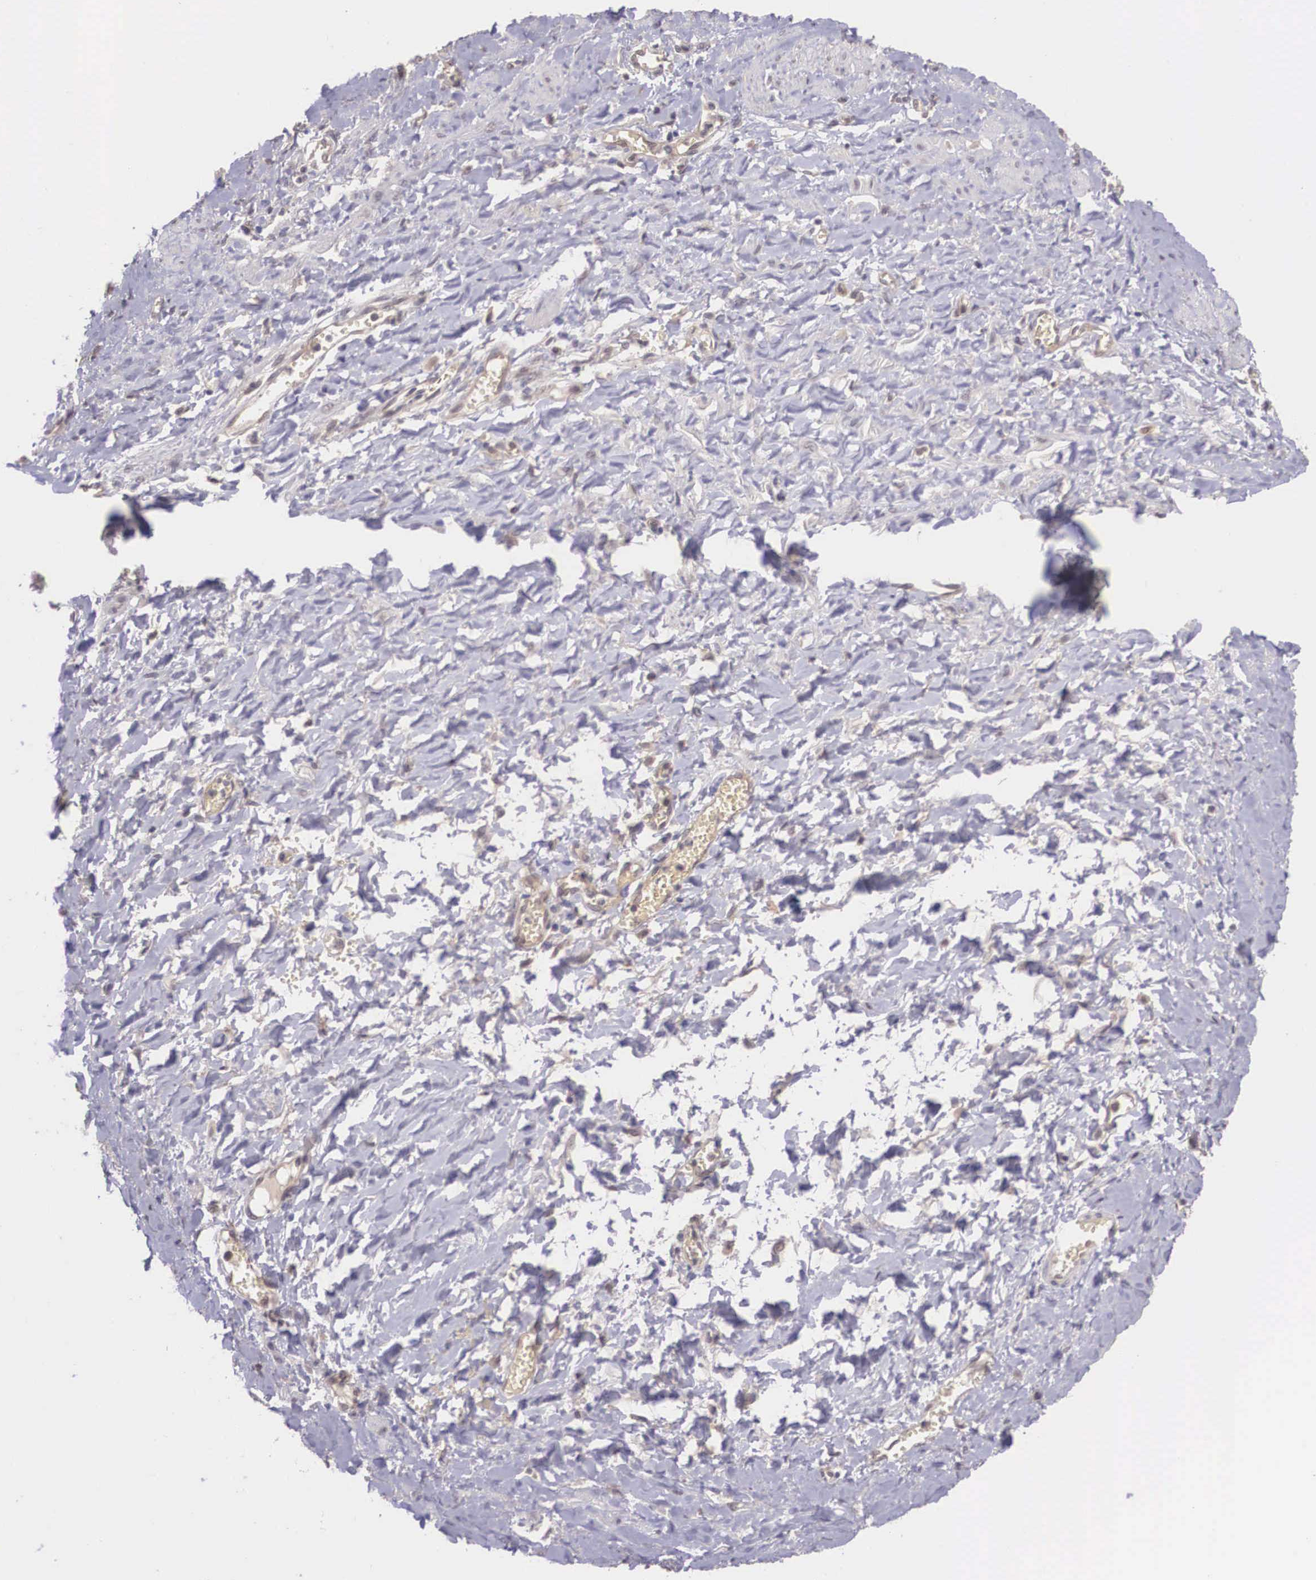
{"staining": {"intensity": "negative", "quantity": "none", "location": "none"}, "tissue": "smooth muscle", "cell_type": "Smooth muscle cells", "image_type": "normal", "snomed": [{"axis": "morphology", "description": "Normal tissue, NOS"}, {"axis": "topography", "description": "Uterus"}], "caption": "Immunohistochemistry (IHC) image of benign human smooth muscle stained for a protein (brown), which reveals no expression in smooth muscle cells. The staining was performed using DAB (3,3'-diaminobenzidine) to visualize the protein expression in brown, while the nuclei were stained in blue with hematoxylin (Magnification: 20x).", "gene": "VASH1", "patient": {"sex": "female", "age": 56}}